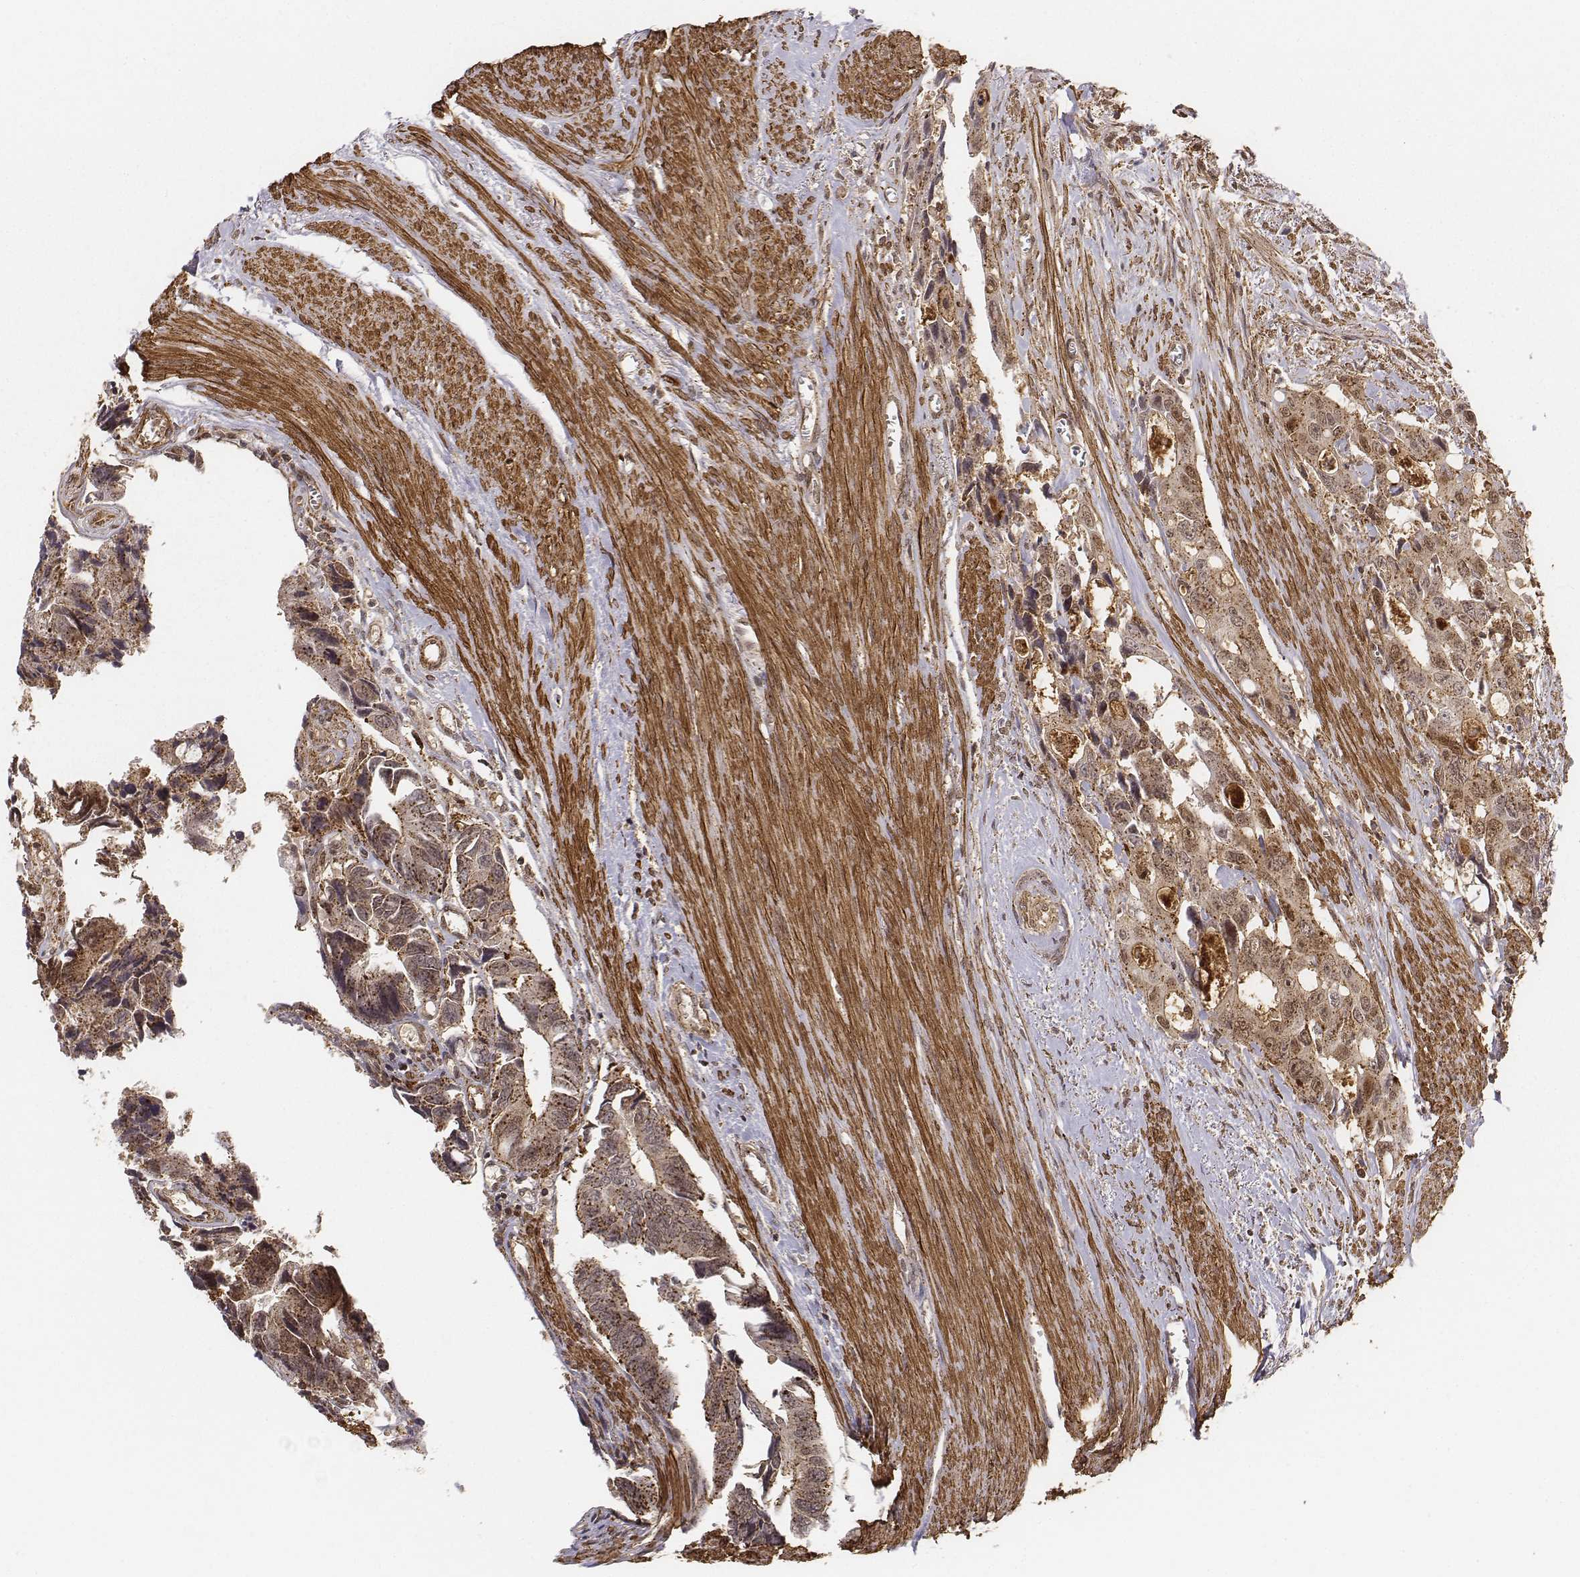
{"staining": {"intensity": "moderate", "quantity": ">75%", "location": "cytoplasmic/membranous,nuclear"}, "tissue": "colorectal cancer", "cell_type": "Tumor cells", "image_type": "cancer", "snomed": [{"axis": "morphology", "description": "Adenocarcinoma, NOS"}, {"axis": "topography", "description": "Rectum"}], "caption": "A histopathology image showing moderate cytoplasmic/membranous and nuclear positivity in approximately >75% of tumor cells in colorectal cancer (adenocarcinoma), as visualized by brown immunohistochemical staining.", "gene": "ZFYVE19", "patient": {"sex": "male", "age": 76}}